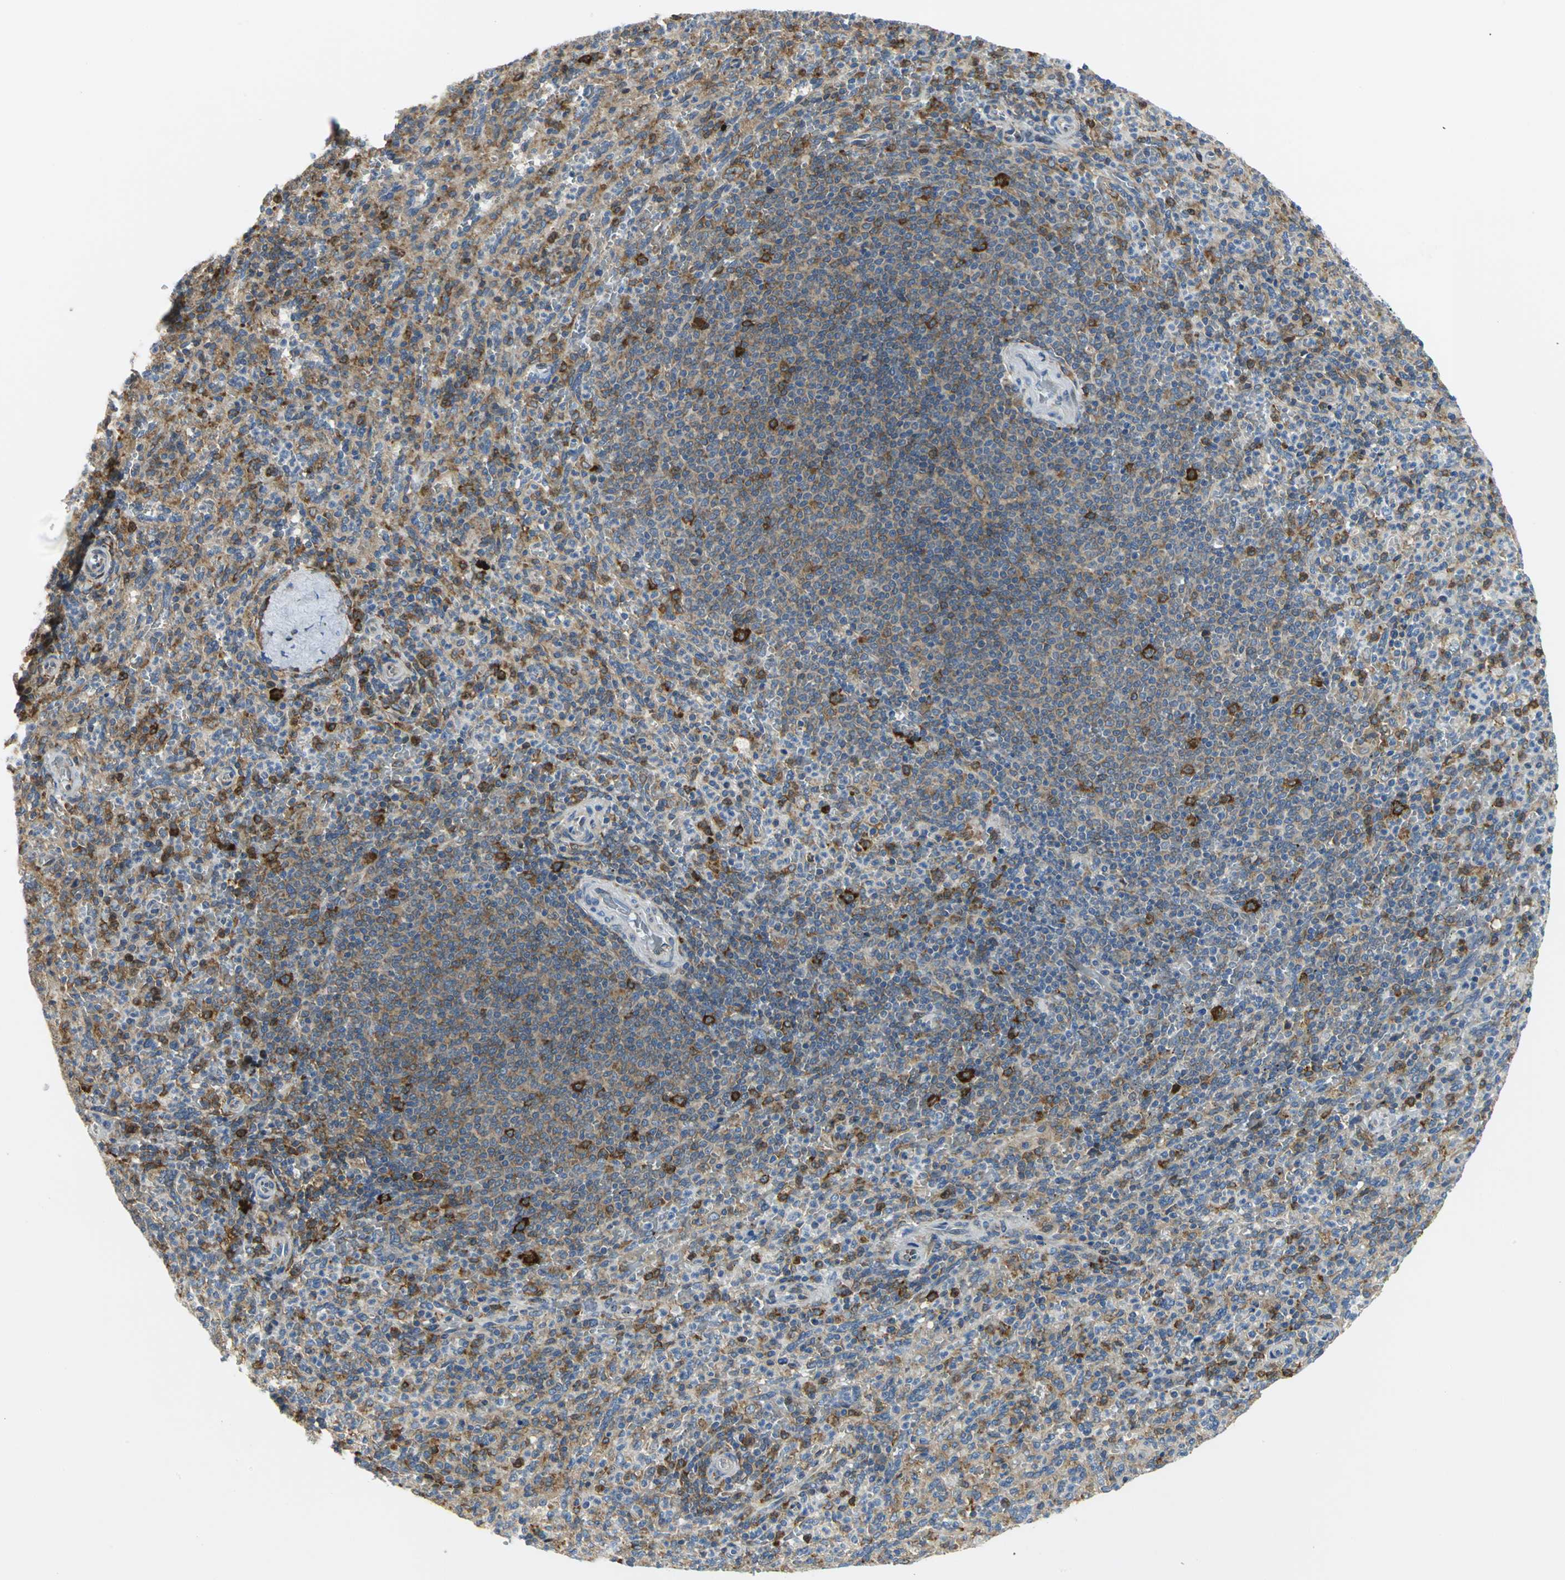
{"staining": {"intensity": "moderate", "quantity": "25%-75%", "location": "cytoplasmic/membranous"}, "tissue": "spleen", "cell_type": "Cells in red pulp", "image_type": "normal", "snomed": [{"axis": "morphology", "description": "Normal tissue, NOS"}, {"axis": "topography", "description": "Spleen"}], "caption": "DAB immunohistochemical staining of normal human spleen exhibits moderate cytoplasmic/membranous protein staining in approximately 25%-75% of cells in red pulp. (IHC, brightfield microscopy, high magnification).", "gene": "YBX1", "patient": {"sex": "male", "age": 36}}